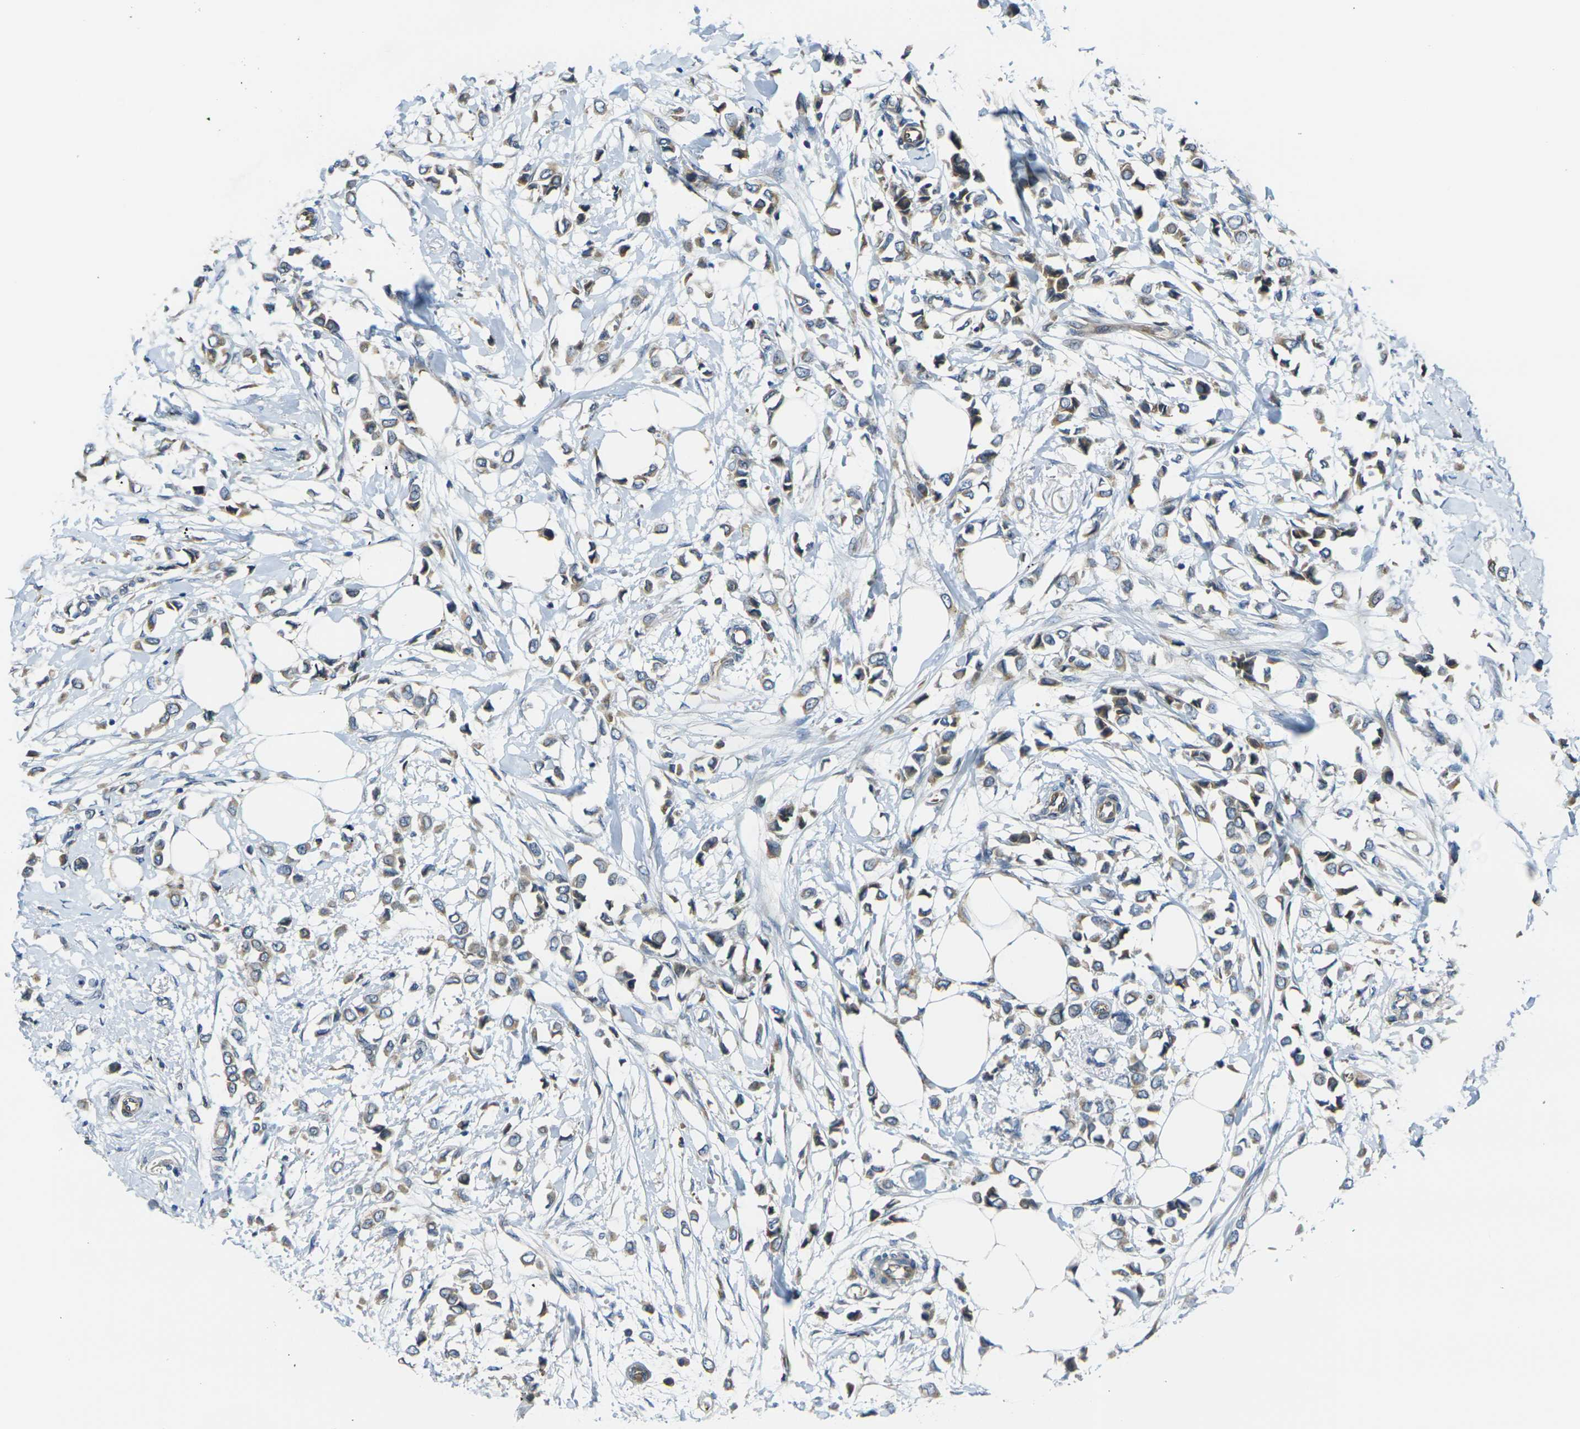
{"staining": {"intensity": "weak", "quantity": ">75%", "location": "cytoplasmic/membranous"}, "tissue": "breast cancer", "cell_type": "Tumor cells", "image_type": "cancer", "snomed": [{"axis": "morphology", "description": "Lobular carcinoma"}, {"axis": "topography", "description": "Breast"}], "caption": "Brown immunohistochemical staining in breast cancer shows weak cytoplasmic/membranous staining in approximately >75% of tumor cells.", "gene": "FZD1", "patient": {"sex": "female", "age": 51}}